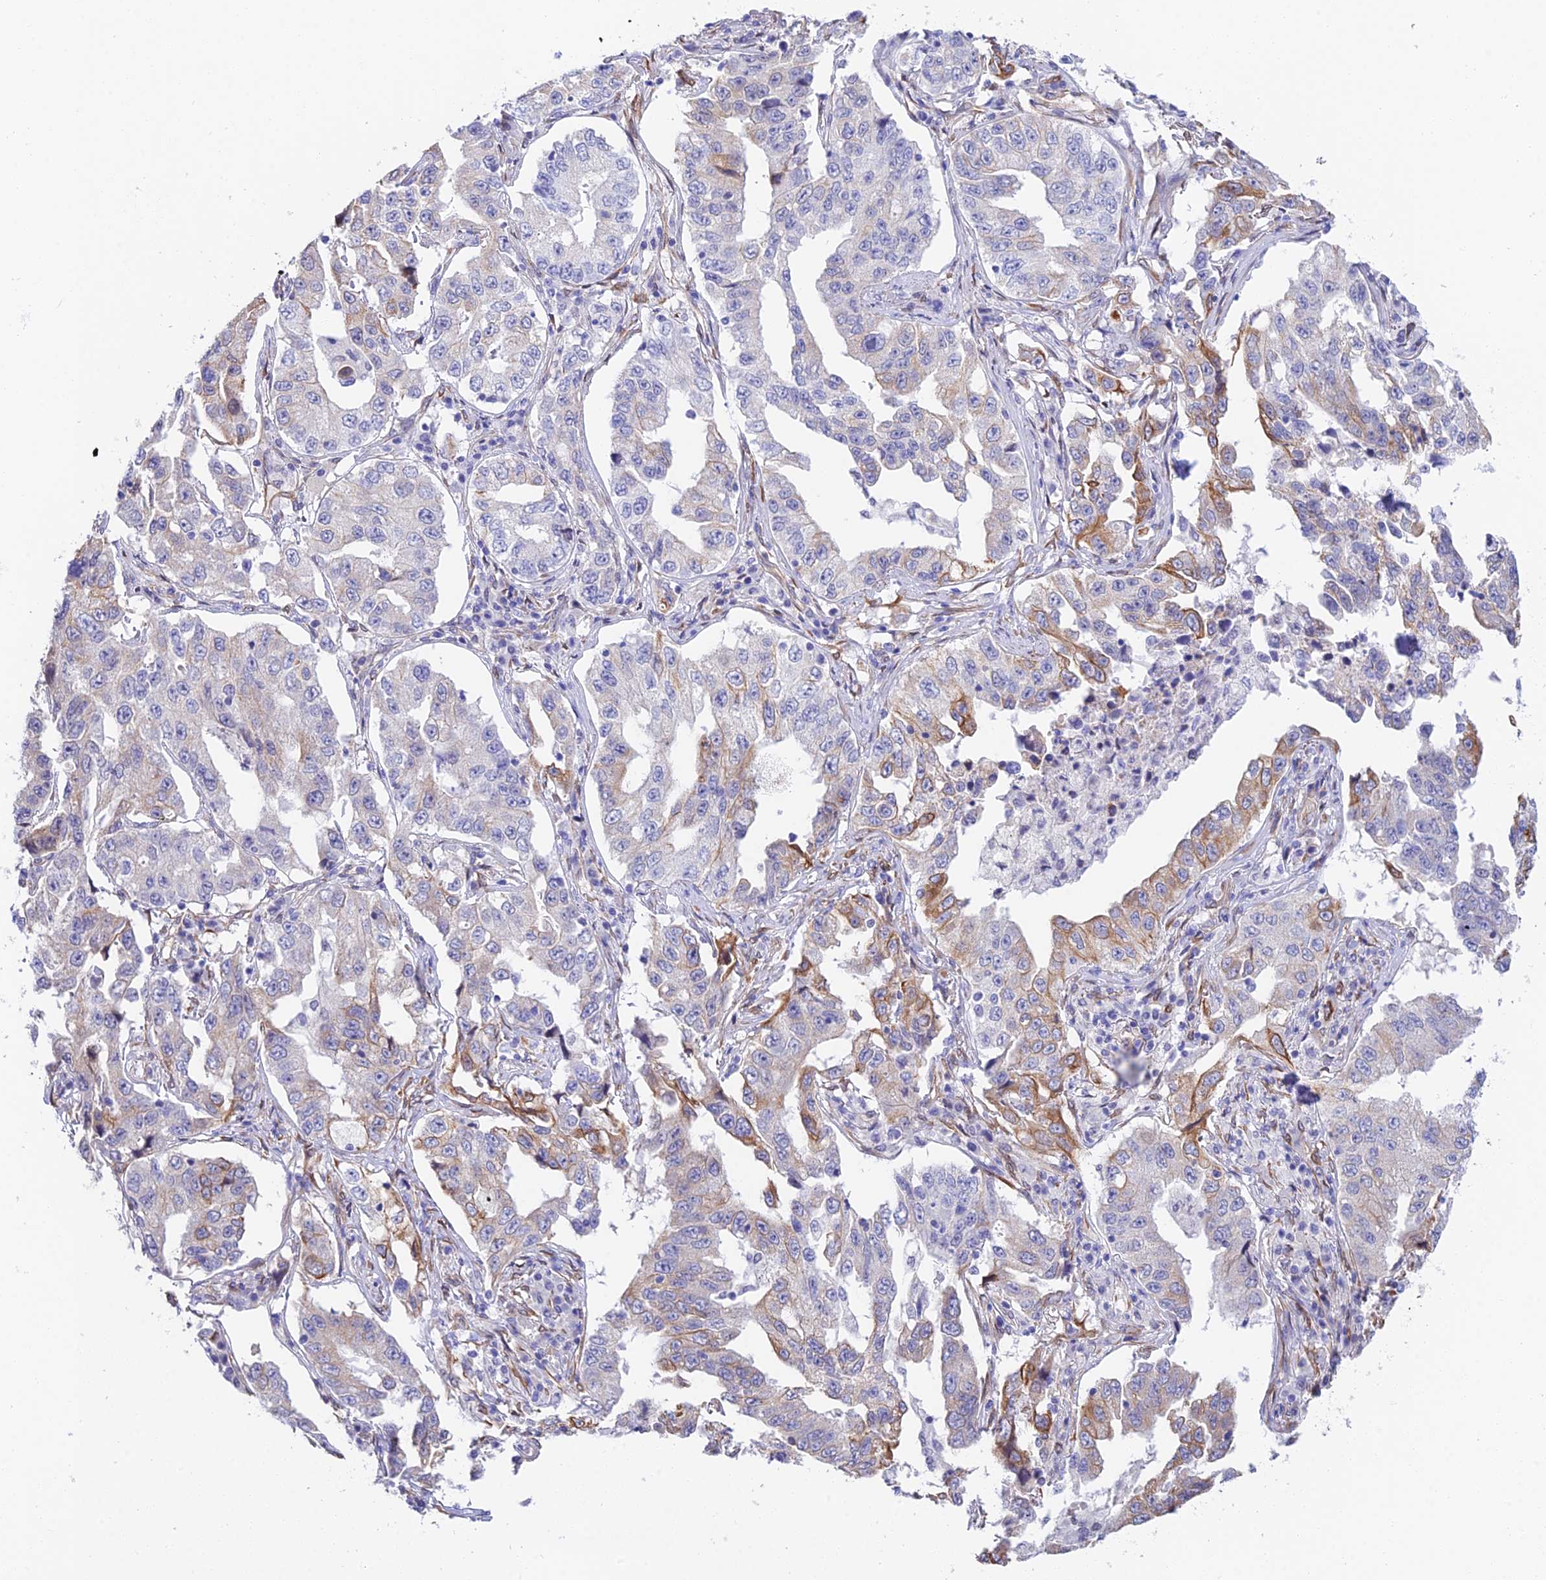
{"staining": {"intensity": "moderate", "quantity": "<25%", "location": "cytoplasmic/membranous"}, "tissue": "lung cancer", "cell_type": "Tumor cells", "image_type": "cancer", "snomed": [{"axis": "morphology", "description": "Adenocarcinoma, NOS"}, {"axis": "topography", "description": "Lung"}], "caption": "The histopathology image demonstrates staining of lung cancer (adenocarcinoma), revealing moderate cytoplasmic/membranous protein positivity (brown color) within tumor cells.", "gene": "MXRA7", "patient": {"sex": "female", "age": 51}}